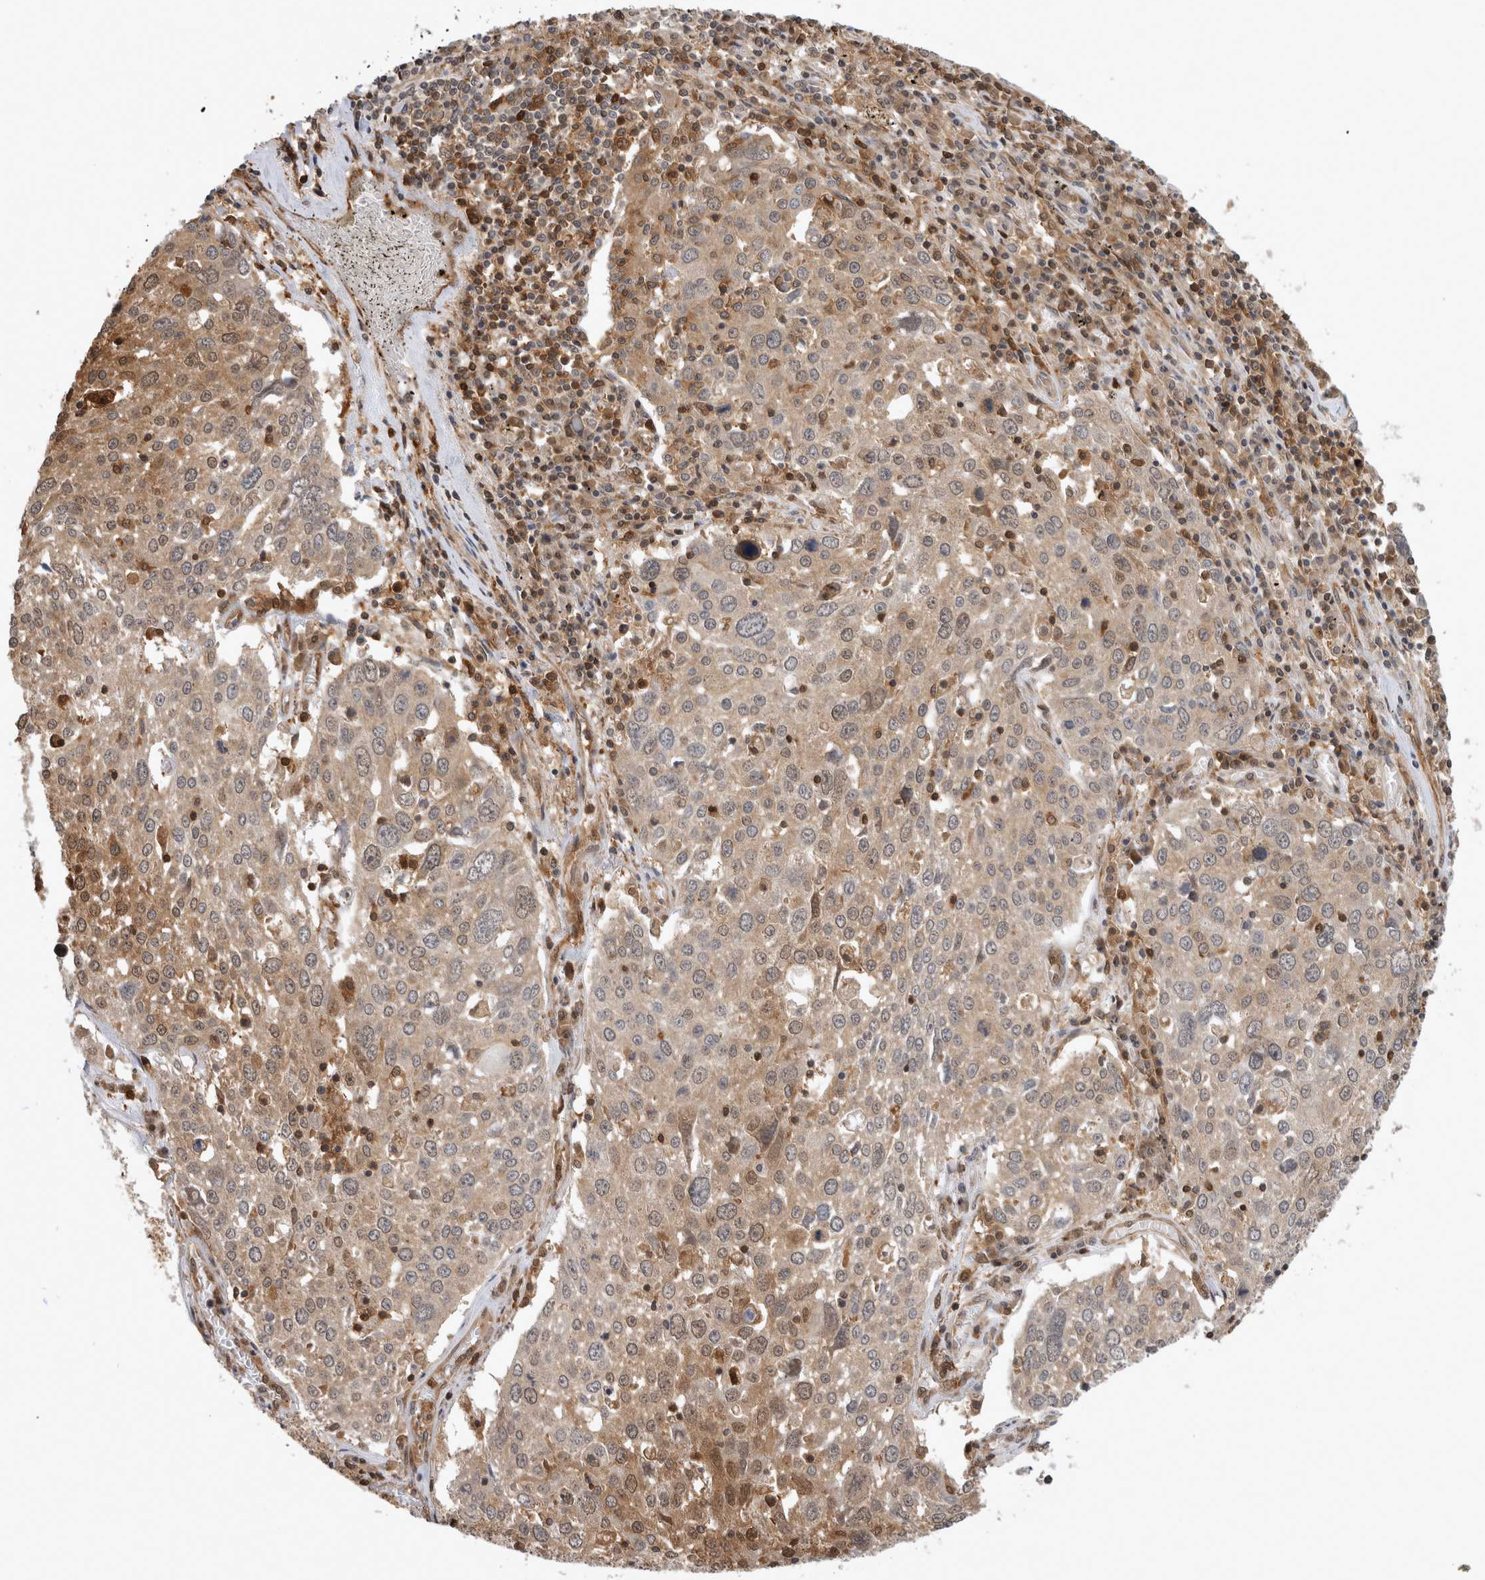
{"staining": {"intensity": "weak", "quantity": ">75%", "location": "cytoplasmic/membranous"}, "tissue": "lung cancer", "cell_type": "Tumor cells", "image_type": "cancer", "snomed": [{"axis": "morphology", "description": "Squamous cell carcinoma, NOS"}, {"axis": "topography", "description": "Lung"}], "caption": "Protein staining of lung squamous cell carcinoma tissue displays weak cytoplasmic/membranous positivity in about >75% of tumor cells. Immunohistochemistry stains the protein in brown and the nuclei are stained blue.", "gene": "ASTN2", "patient": {"sex": "male", "age": 65}}